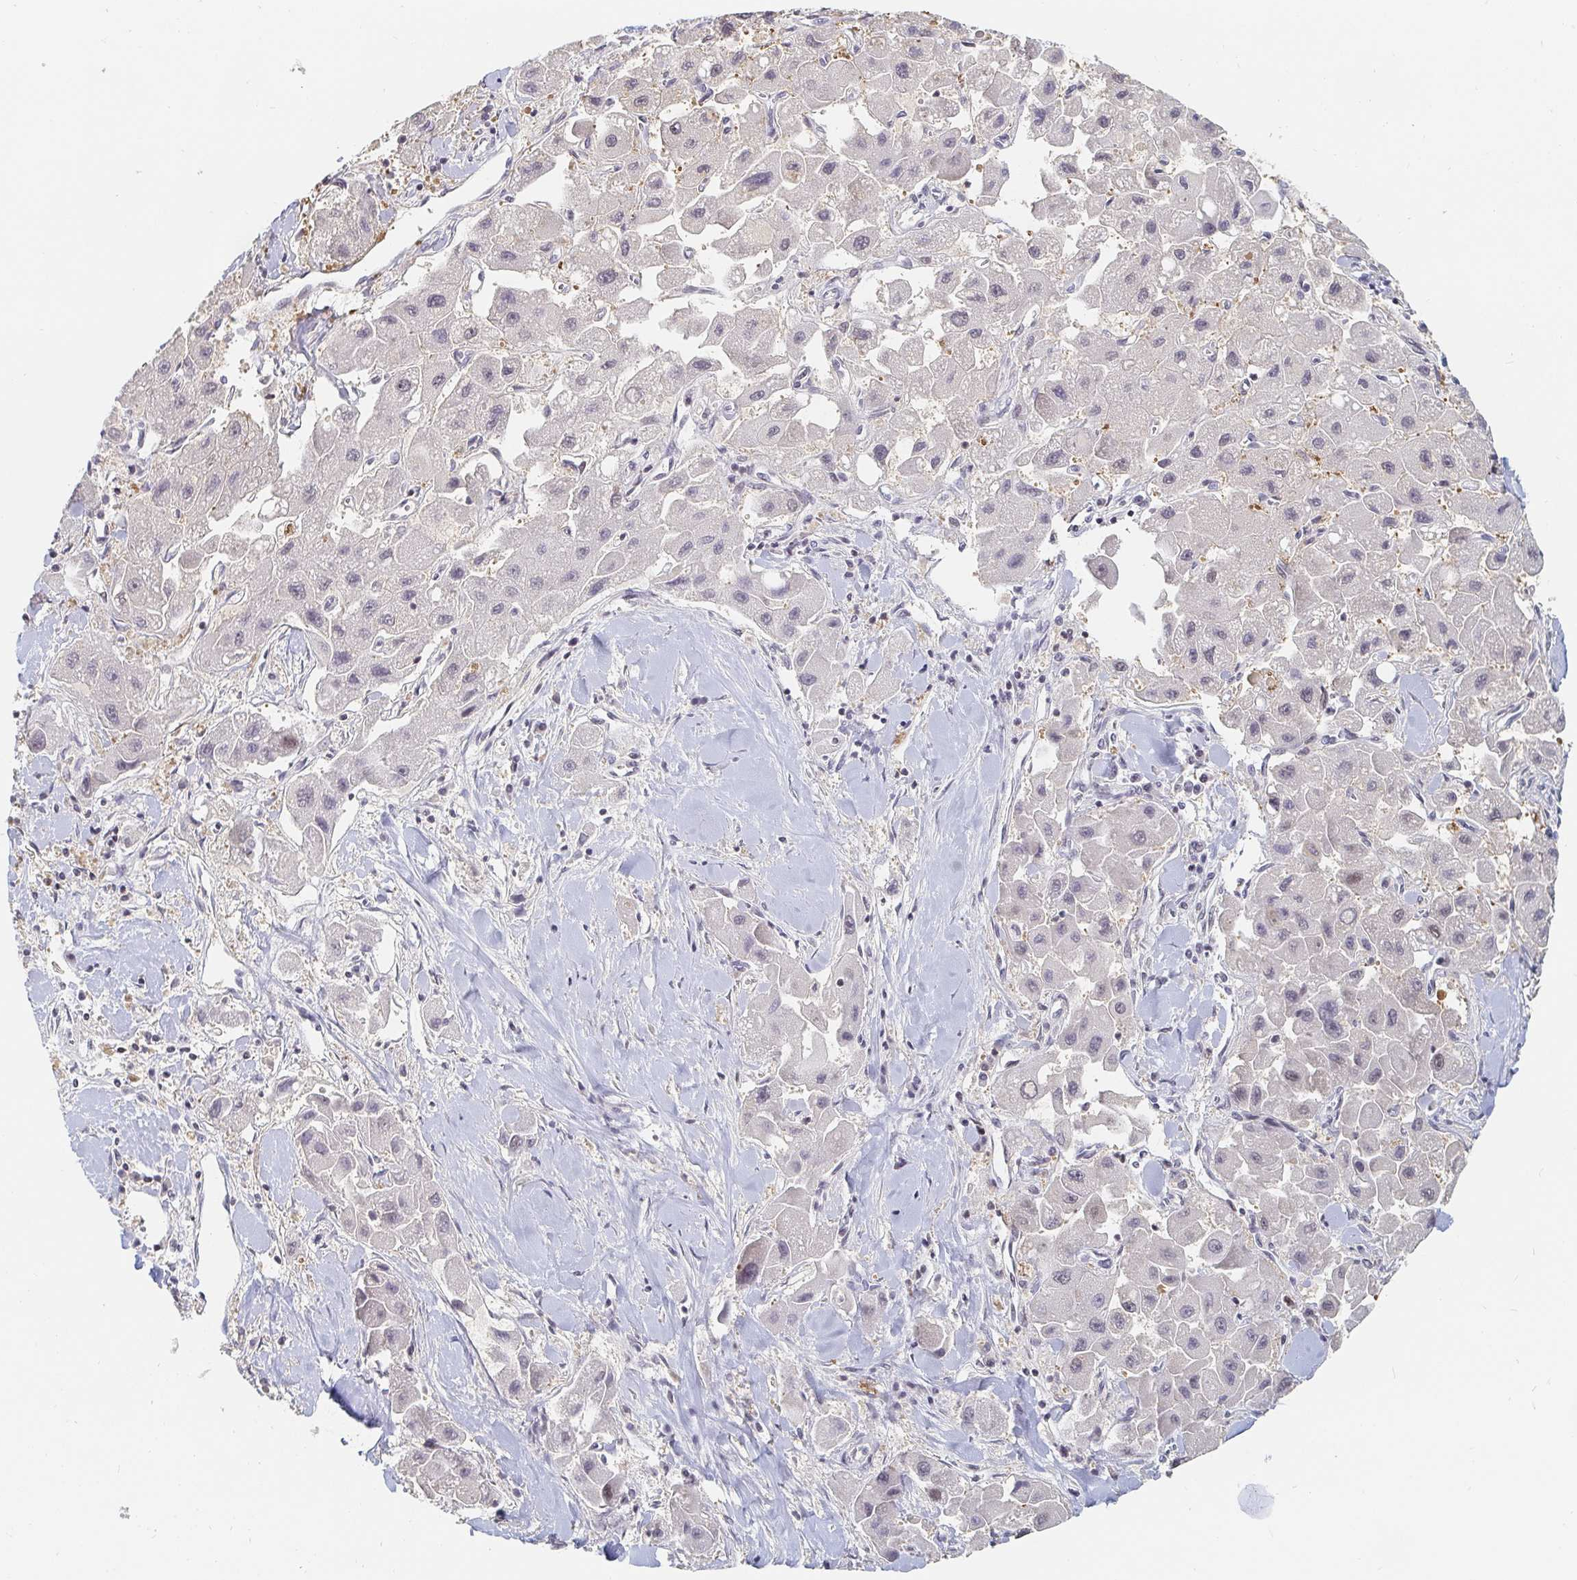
{"staining": {"intensity": "negative", "quantity": "none", "location": "none"}, "tissue": "liver cancer", "cell_type": "Tumor cells", "image_type": "cancer", "snomed": [{"axis": "morphology", "description": "Carcinoma, Hepatocellular, NOS"}, {"axis": "topography", "description": "Liver"}], "caption": "The immunohistochemistry photomicrograph has no significant staining in tumor cells of liver cancer tissue.", "gene": "NME9", "patient": {"sex": "male", "age": 24}}